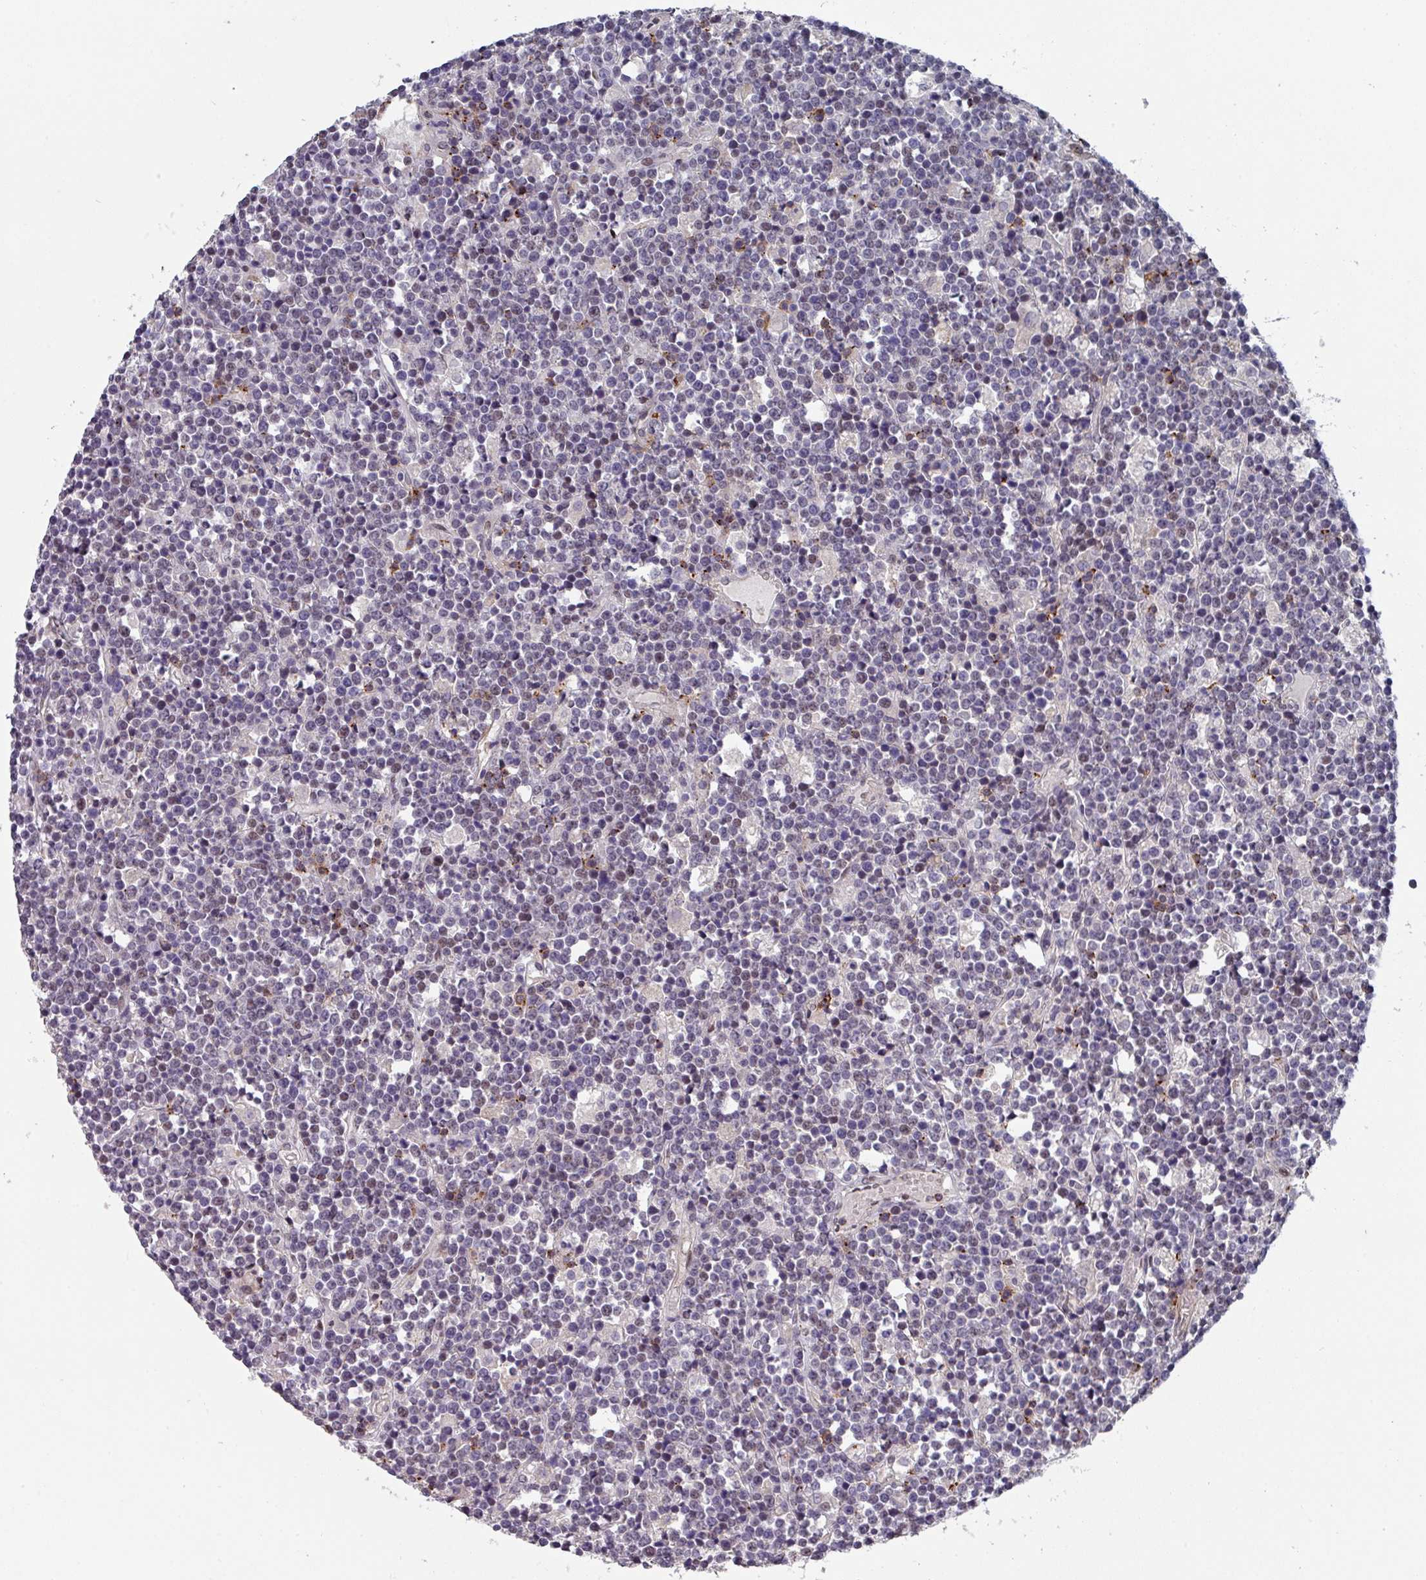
{"staining": {"intensity": "weak", "quantity": "<25%", "location": "nuclear"}, "tissue": "lymphoma", "cell_type": "Tumor cells", "image_type": "cancer", "snomed": [{"axis": "morphology", "description": "Malignant lymphoma, non-Hodgkin's type, High grade"}, {"axis": "topography", "description": "Ovary"}], "caption": "Protein analysis of lymphoma displays no significant positivity in tumor cells. (DAB (3,3'-diaminobenzidine) immunohistochemistry (IHC), high magnification).", "gene": "RASAL3", "patient": {"sex": "female", "age": 56}}